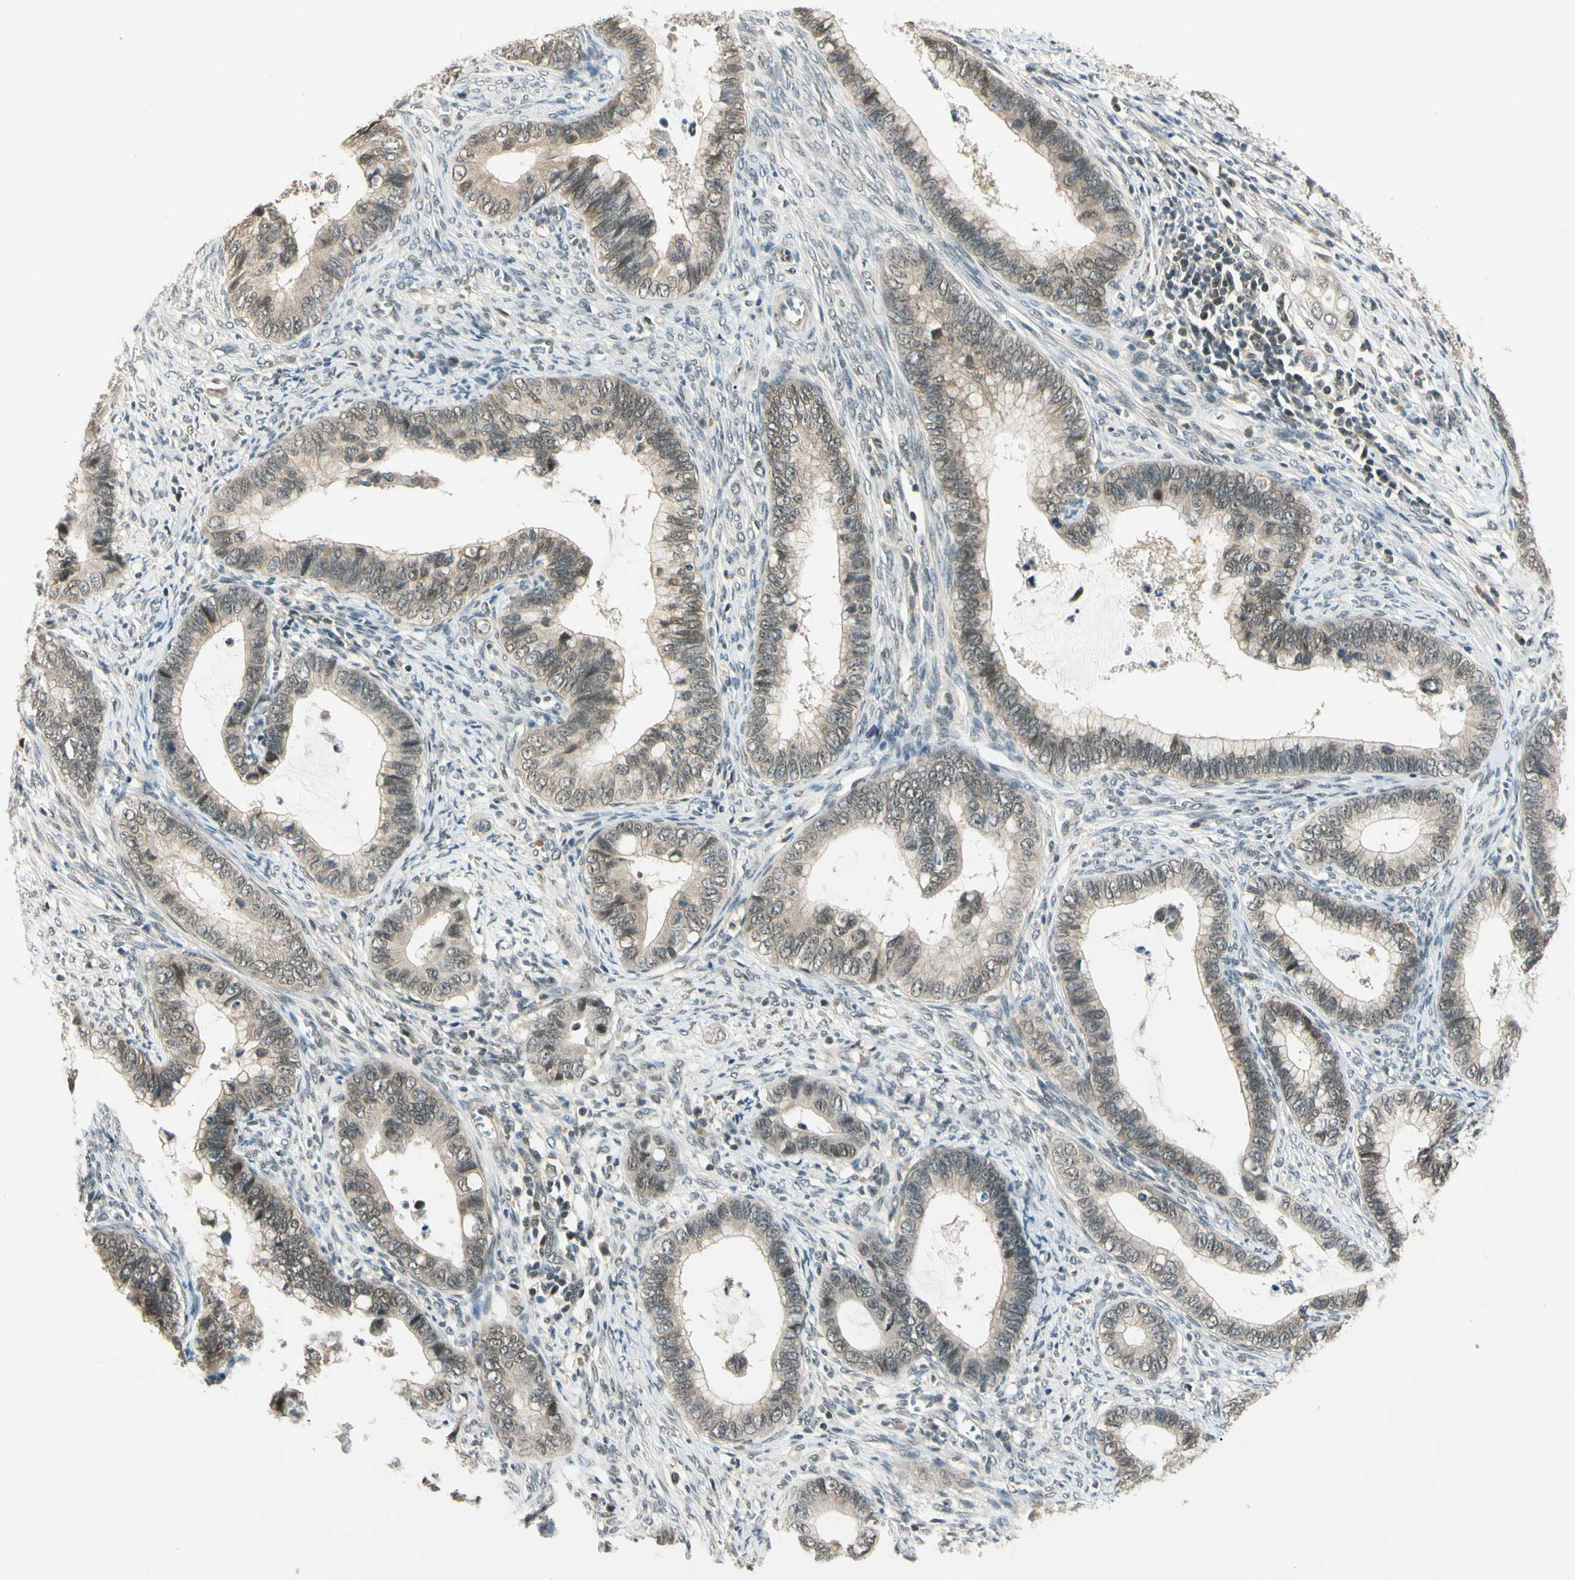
{"staining": {"intensity": "weak", "quantity": ">75%", "location": "cytoplasmic/membranous,nuclear"}, "tissue": "cervical cancer", "cell_type": "Tumor cells", "image_type": "cancer", "snomed": [{"axis": "morphology", "description": "Adenocarcinoma, NOS"}, {"axis": "topography", "description": "Cervix"}], "caption": "Protein staining reveals weak cytoplasmic/membranous and nuclear expression in approximately >75% of tumor cells in cervical cancer (adenocarcinoma).", "gene": "ZSCAN12", "patient": {"sex": "female", "age": 44}}